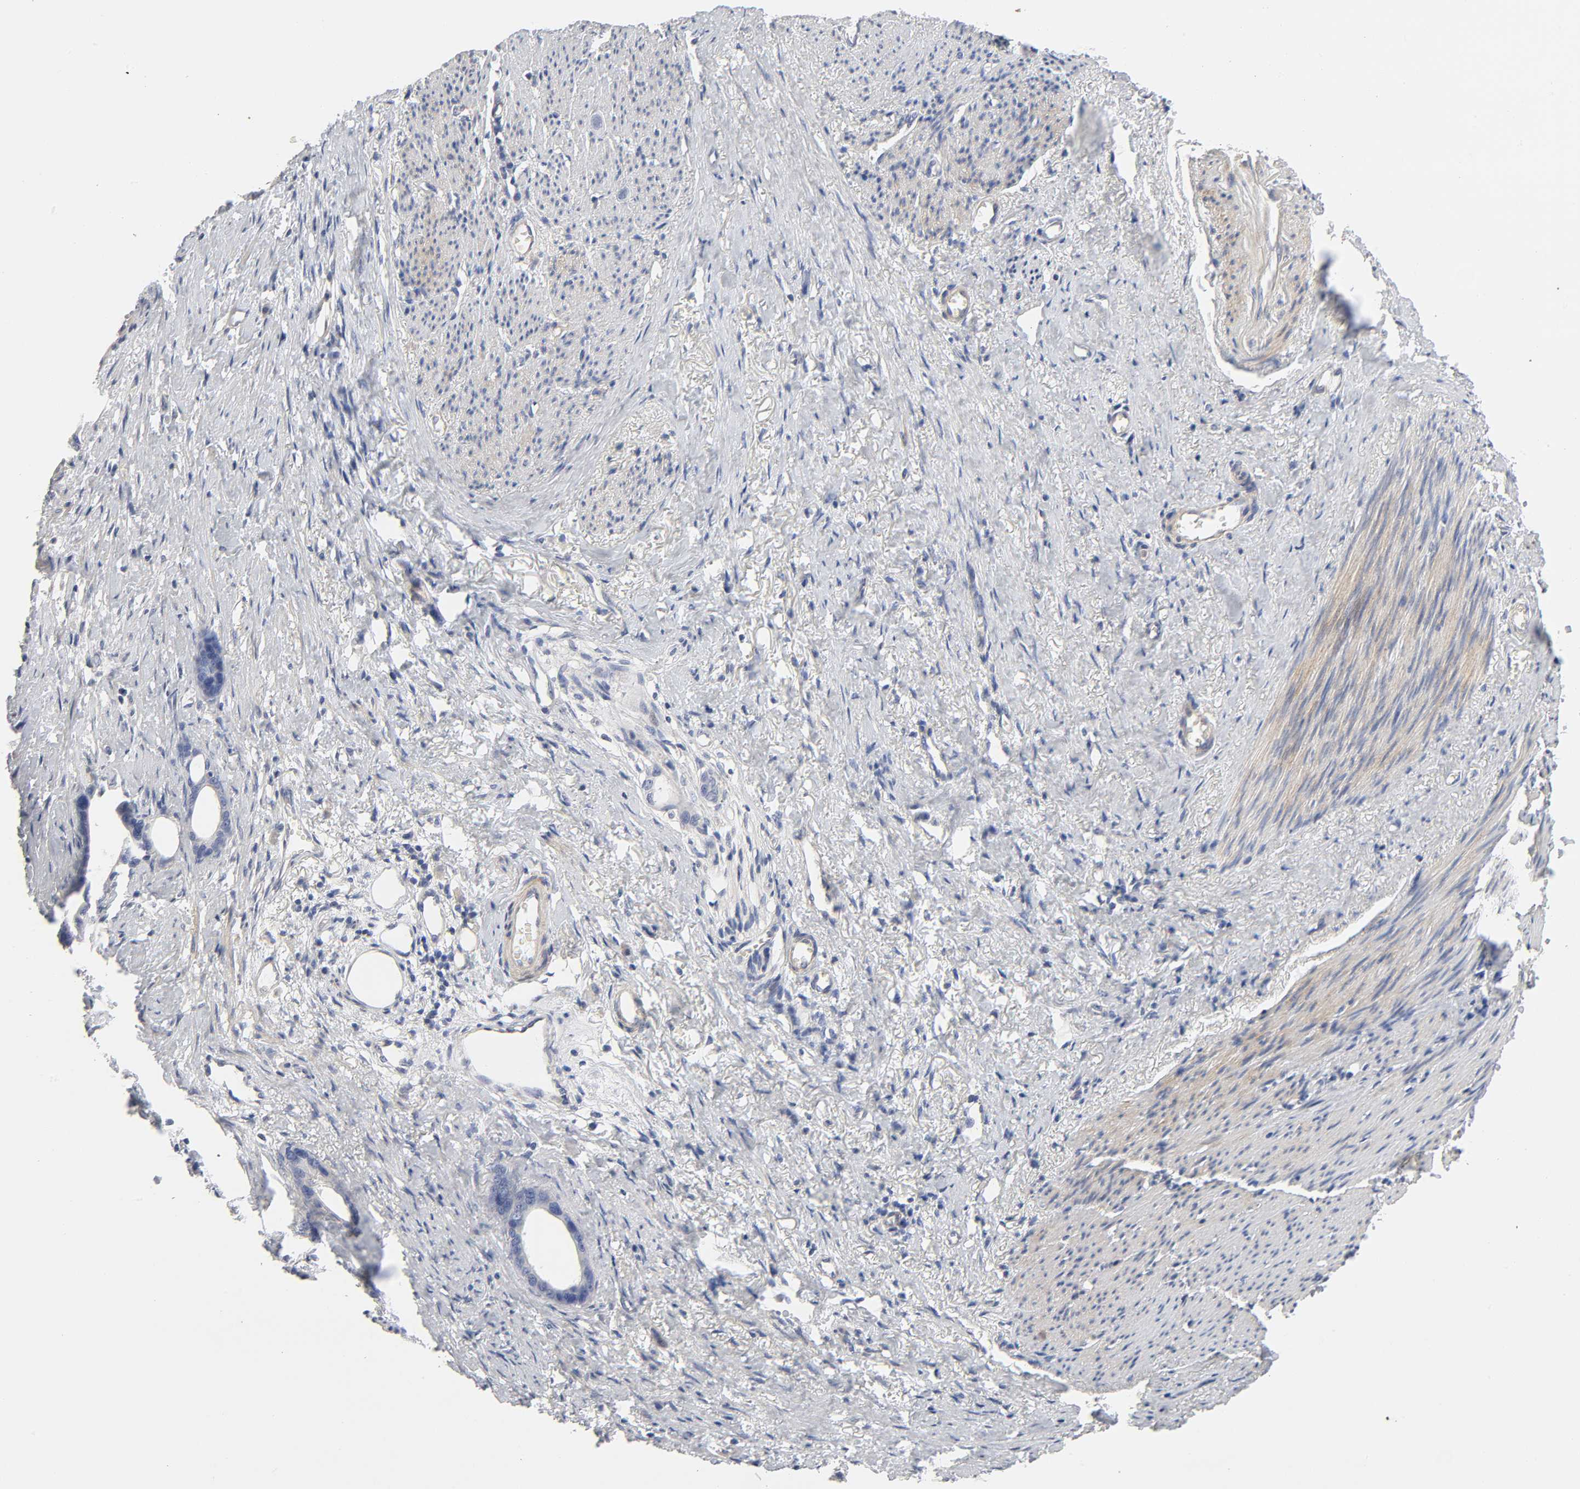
{"staining": {"intensity": "negative", "quantity": "none", "location": "none"}, "tissue": "stomach cancer", "cell_type": "Tumor cells", "image_type": "cancer", "snomed": [{"axis": "morphology", "description": "Adenocarcinoma, NOS"}, {"axis": "topography", "description": "Stomach"}], "caption": "Tumor cells are negative for protein expression in human stomach cancer. The staining was performed using DAB to visualize the protein expression in brown, while the nuclei were stained in blue with hematoxylin (Magnification: 20x).", "gene": "ROCK1", "patient": {"sex": "female", "age": 75}}